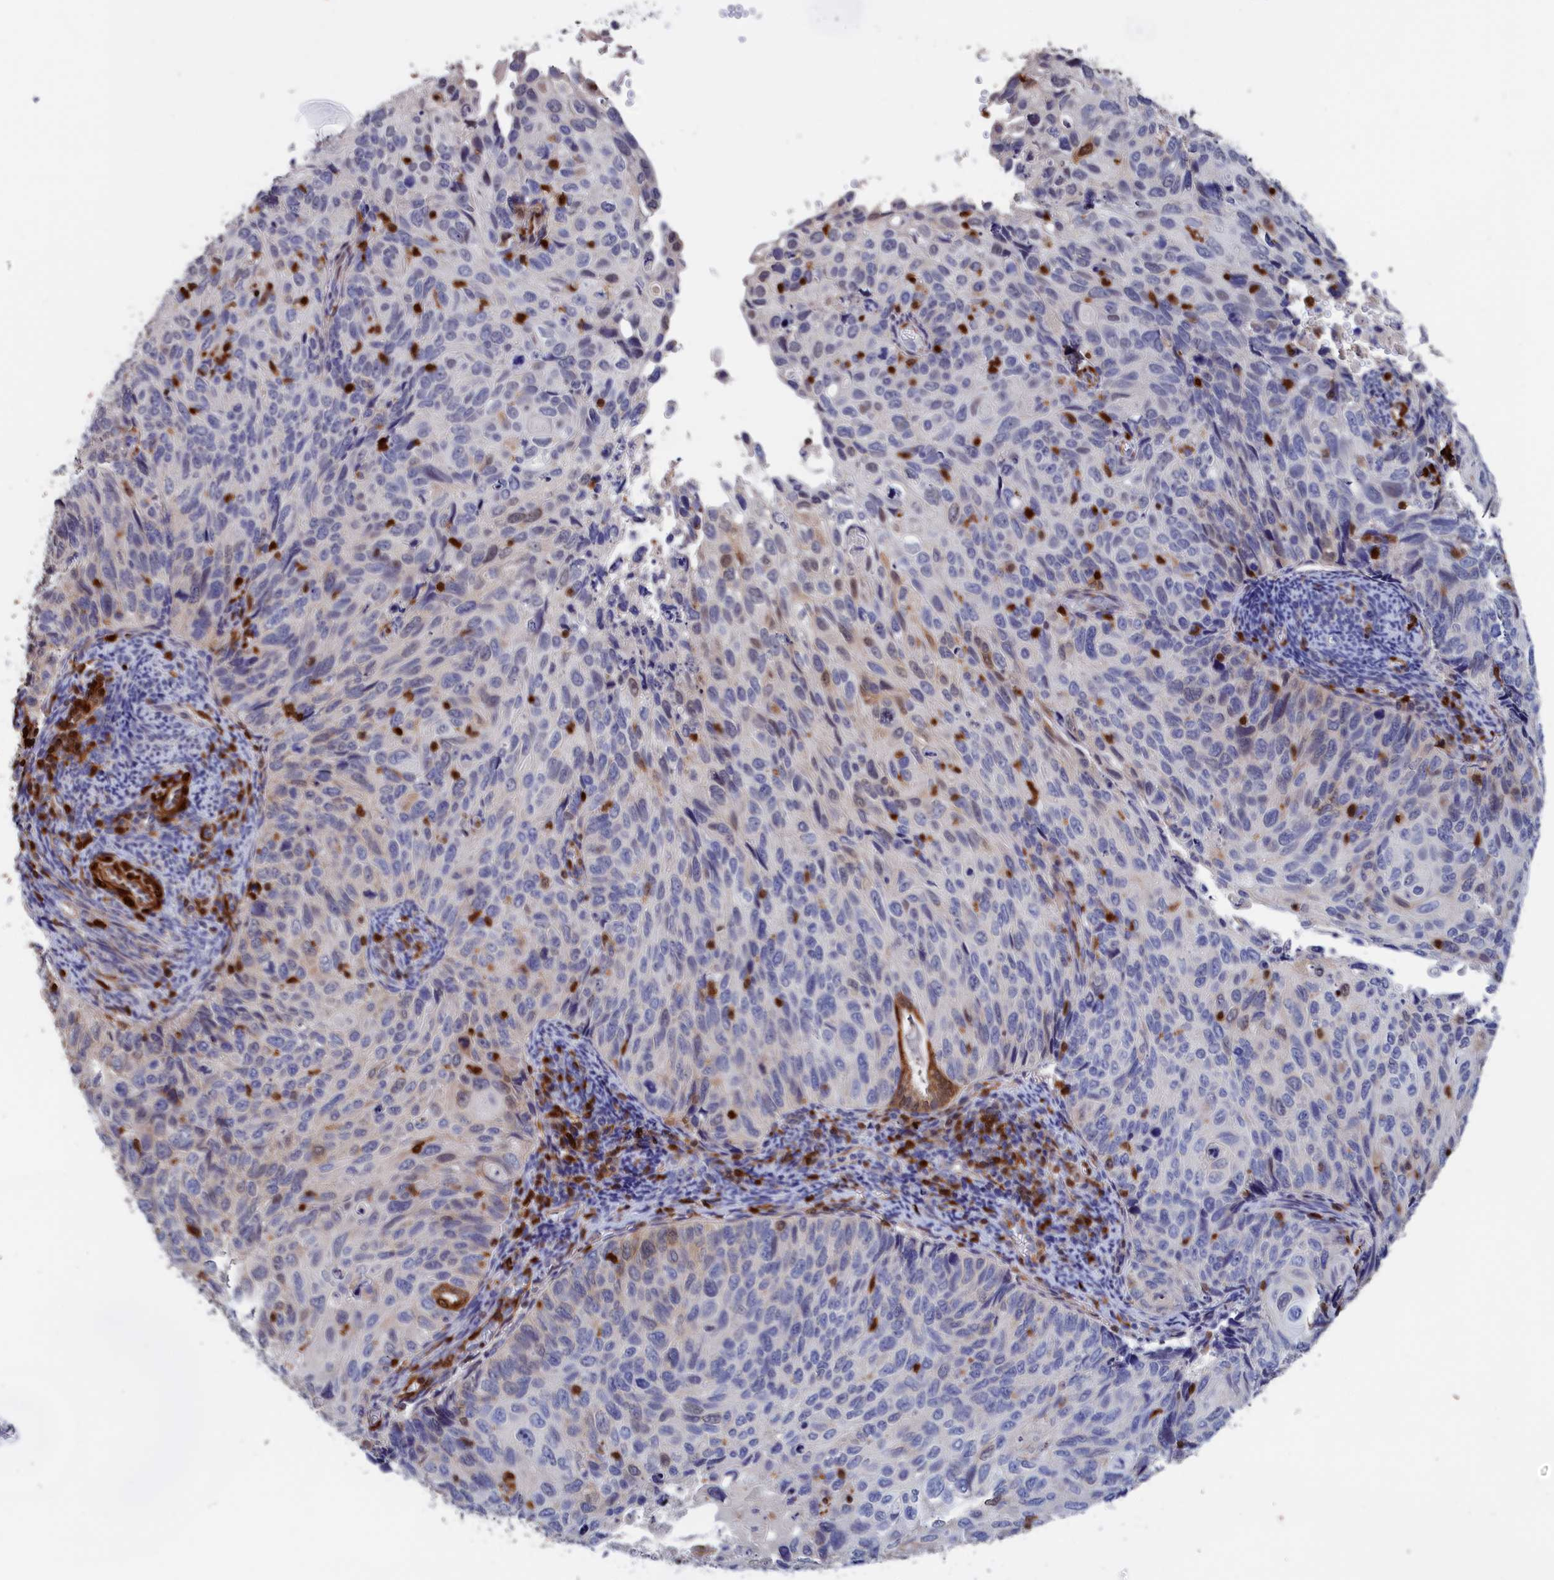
{"staining": {"intensity": "negative", "quantity": "none", "location": "none"}, "tissue": "cervical cancer", "cell_type": "Tumor cells", "image_type": "cancer", "snomed": [{"axis": "morphology", "description": "Squamous cell carcinoma, NOS"}, {"axis": "topography", "description": "Cervix"}], "caption": "High power microscopy image of an immunohistochemistry micrograph of cervical squamous cell carcinoma, revealing no significant expression in tumor cells.", "gene": "CRIP1", "patient": {"sex": "female", "age": 70}}